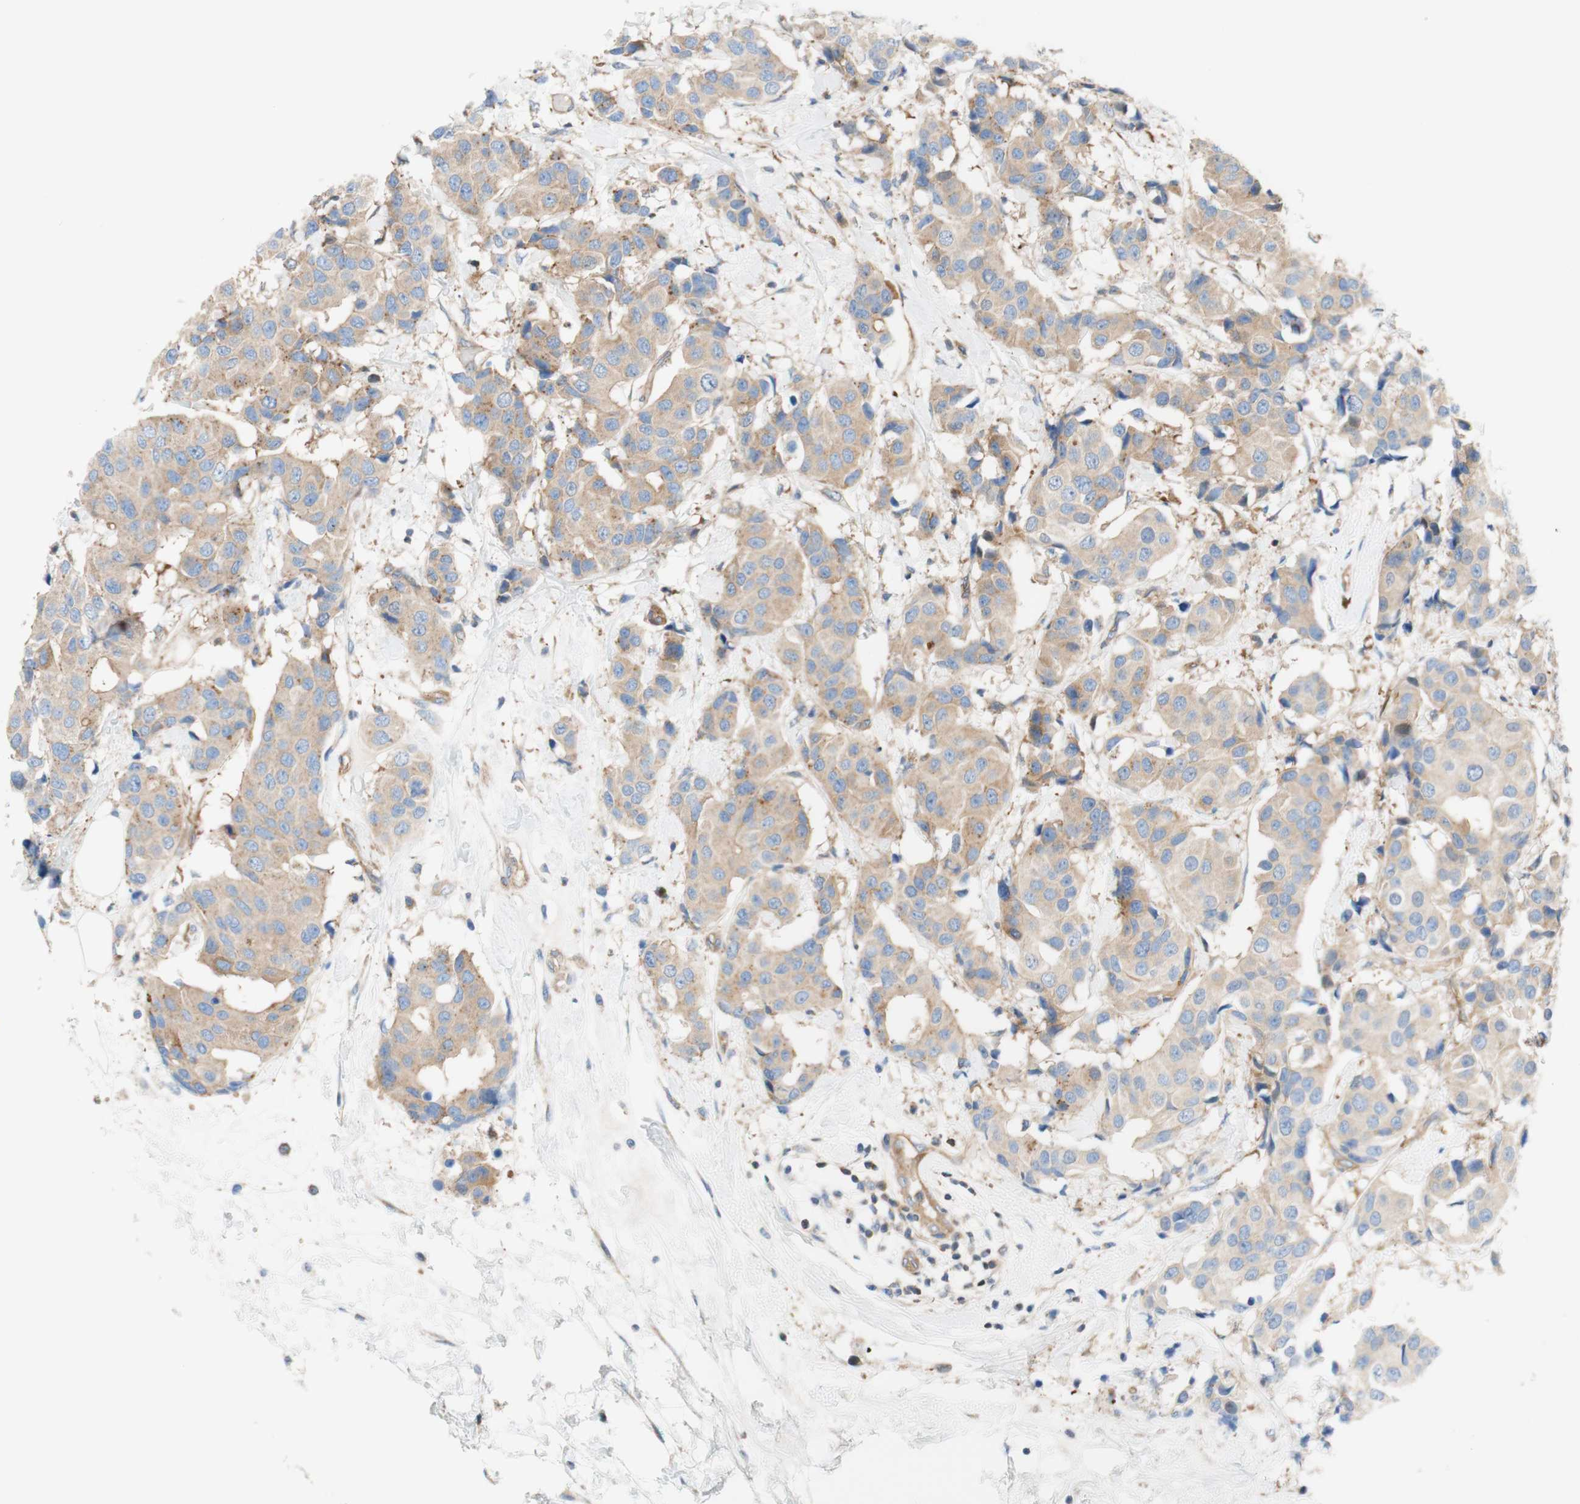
{"staining": {"intensity": "weak", "quantity": "25%-75%", "location": "cytoplasmic/membranous"}, "tissue": "breast cancer", "cell_type": "Tumor cells", "image_type": "cancer", "snomed": [{"axis": "morphology", "description": "Normal tissue, NOS"}, {"axis": "morphology", "description": "Duct carcinoma"}, {"axis": "topography", "description": "Breast"}], "caption": "The histopathology image exhibits a brown stain indicating the presence of a protein in the cytoplasmic/membranous of tumor cells in breast cancer (invasive ductal carcinoma).", "gene": "STOM", "patient": {"sex": "female", "age": 39}}